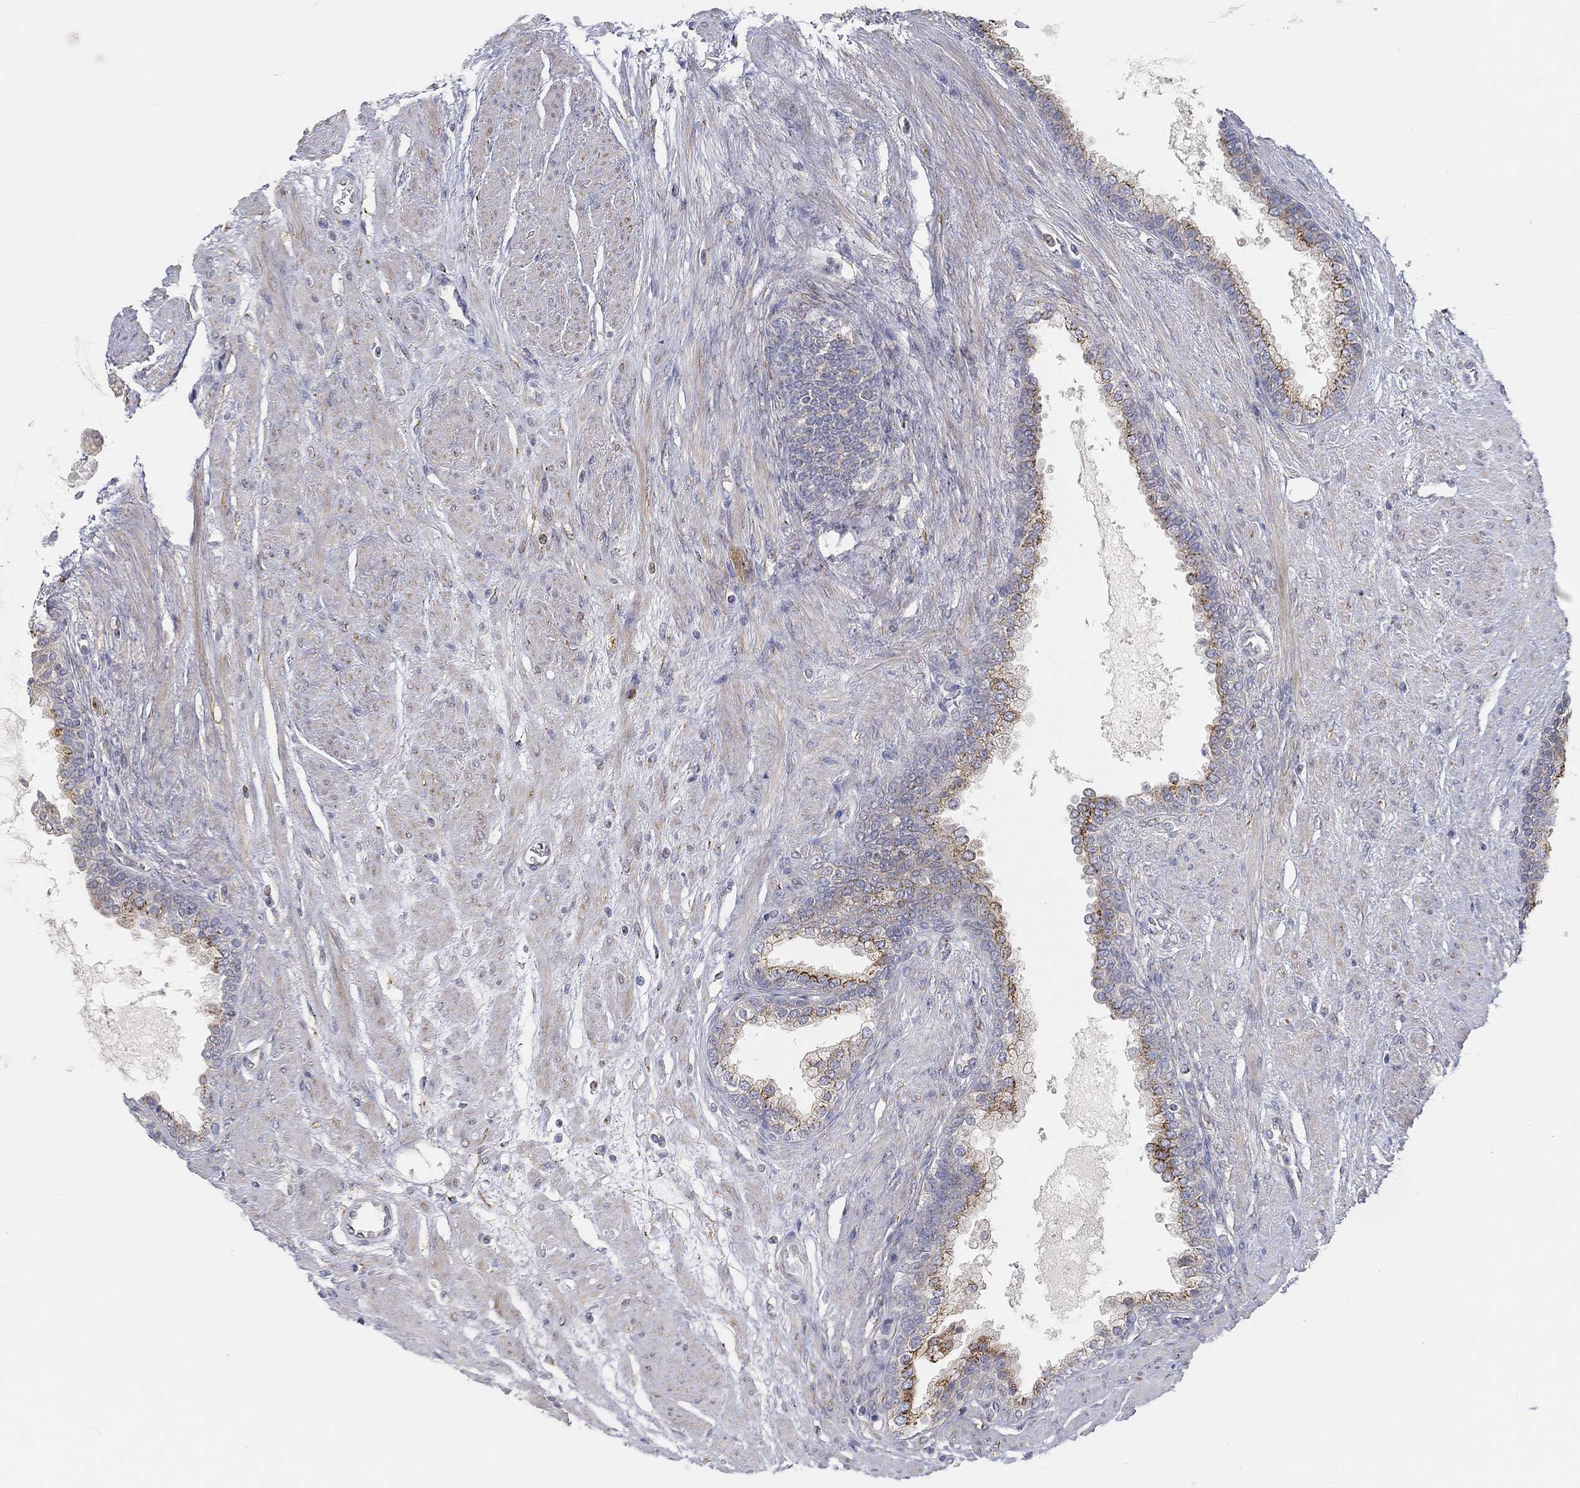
{"staining": {"intensity": "strong", "quantity": "25%-75%", "location": "cytoplasmic/membranous"}, "tissue": "prostate cancer", "cell_type": "Tumor cells", "image_type": "cancer", "snomed": [{"axis": "morphology", "description": "Adenocarcinoma, NOS"}, {"axis": "topography", "description": "Prostate and seminal vesicle, NOS"}, {"axis": "topography", "description": "Prostate"}], "caption": "Immunohistochemical staining of human prostate adenocarcinoma demonstrates high levels of strong cytoplasmic/membranous protein staining in approximately 25%-75% of tumor cells.", "gene": "TMEM25", "patient": {"sex": "male", "age": 62}}